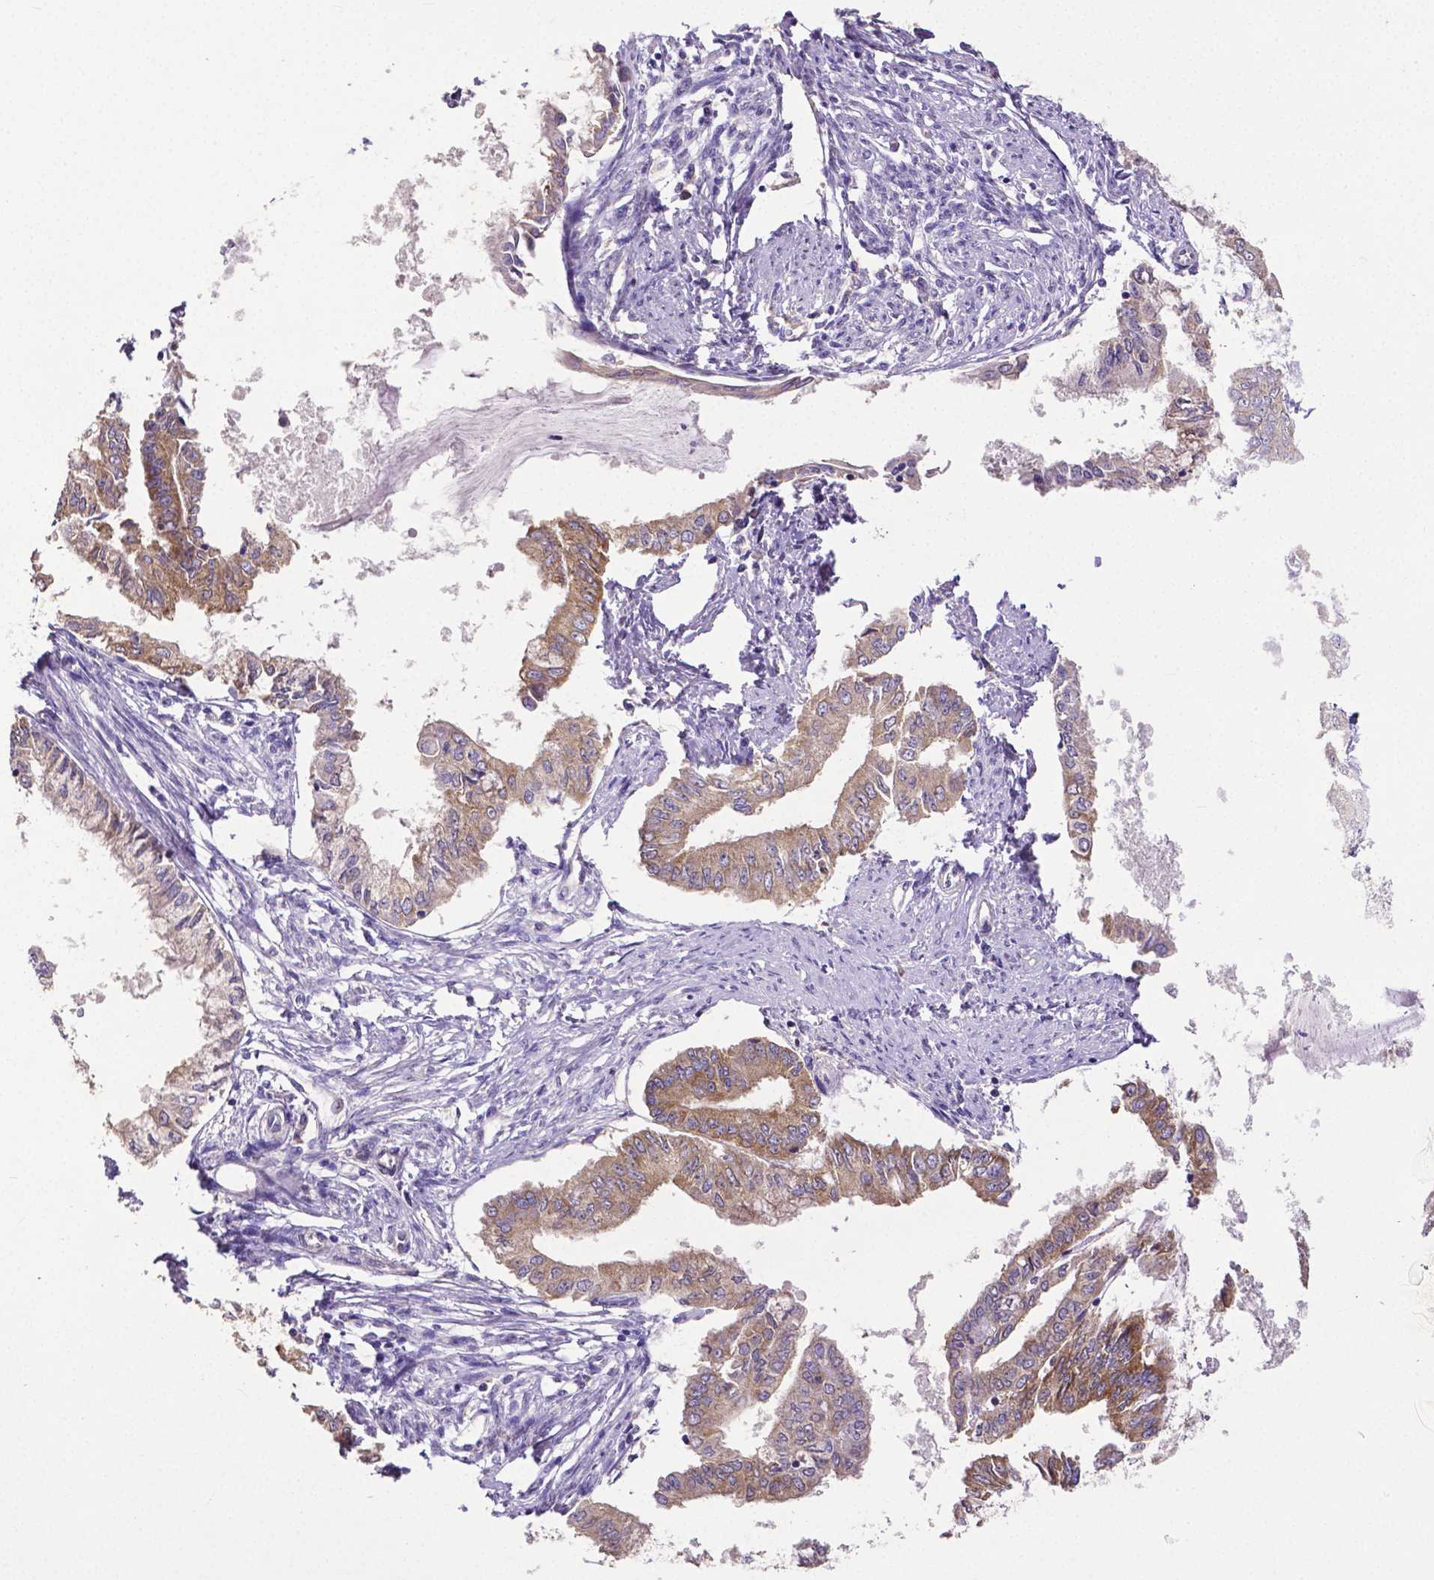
{"staining": {"intensity": "moderate", "quantity": ">75%", "location": "cytoplasmic/membranous"}, "tissue": "endometrial cancer", "cell_type": "Tumor cells", "image_type": "cancer", "snomed": [{"axis": "morphology", "description": "Adenocarcinoma, NOS"}, {"axis": "topography", "description": "Endometrium"}], "caption": "A photomicrograph of adenocarcinoma (endometrial) stained for a protein reveals moderate cytoplasmic/membranous brown staining in tumor cells.", "gene": "DICER1", "patient": {"sex": "female", "age": 76}}